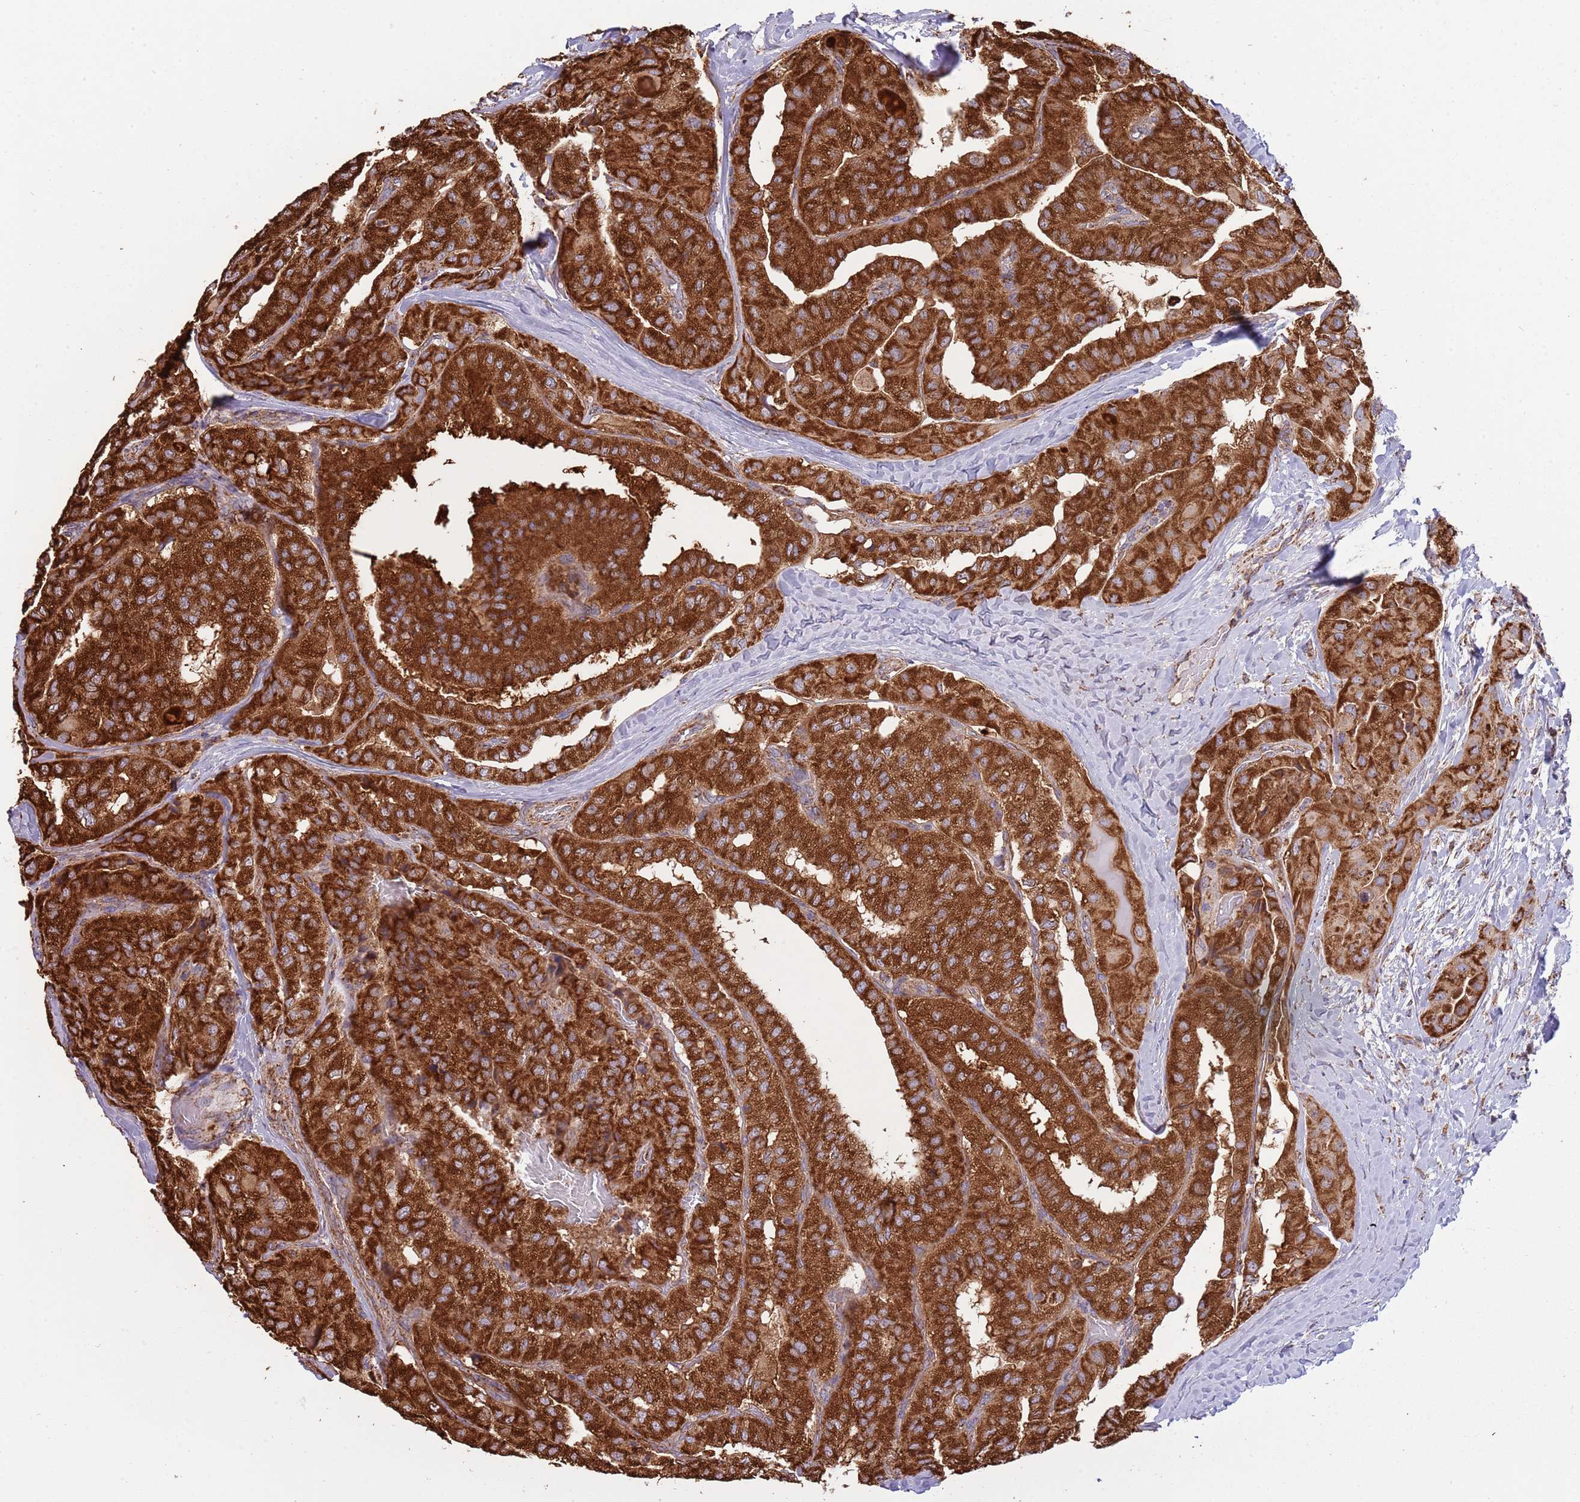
{"staining": {"intensity": "strong", "quantity": ">75%", "location": "cytoplasmic/membranous"}, "tissue": "thyroid cancer", "cell_type": "Tumor cells", "image_type": "cancer", "snomed": [{"axis": "morphology", "description": "Normal tissue, NOS"}, {"axis": "morphology", "description": "Papillary adenocarcinoma, NOS"}, {"axis": "topography", "description": "Thyroid gland"}], "caption": "The image shows staining of thyroid papillary adenocarcinoma, revealing strong cytoplasmic/membranous protein staining (brown color) within tumor cells.", "gene": "VPS16", "patient": {"sex": "female", "age": 59}}